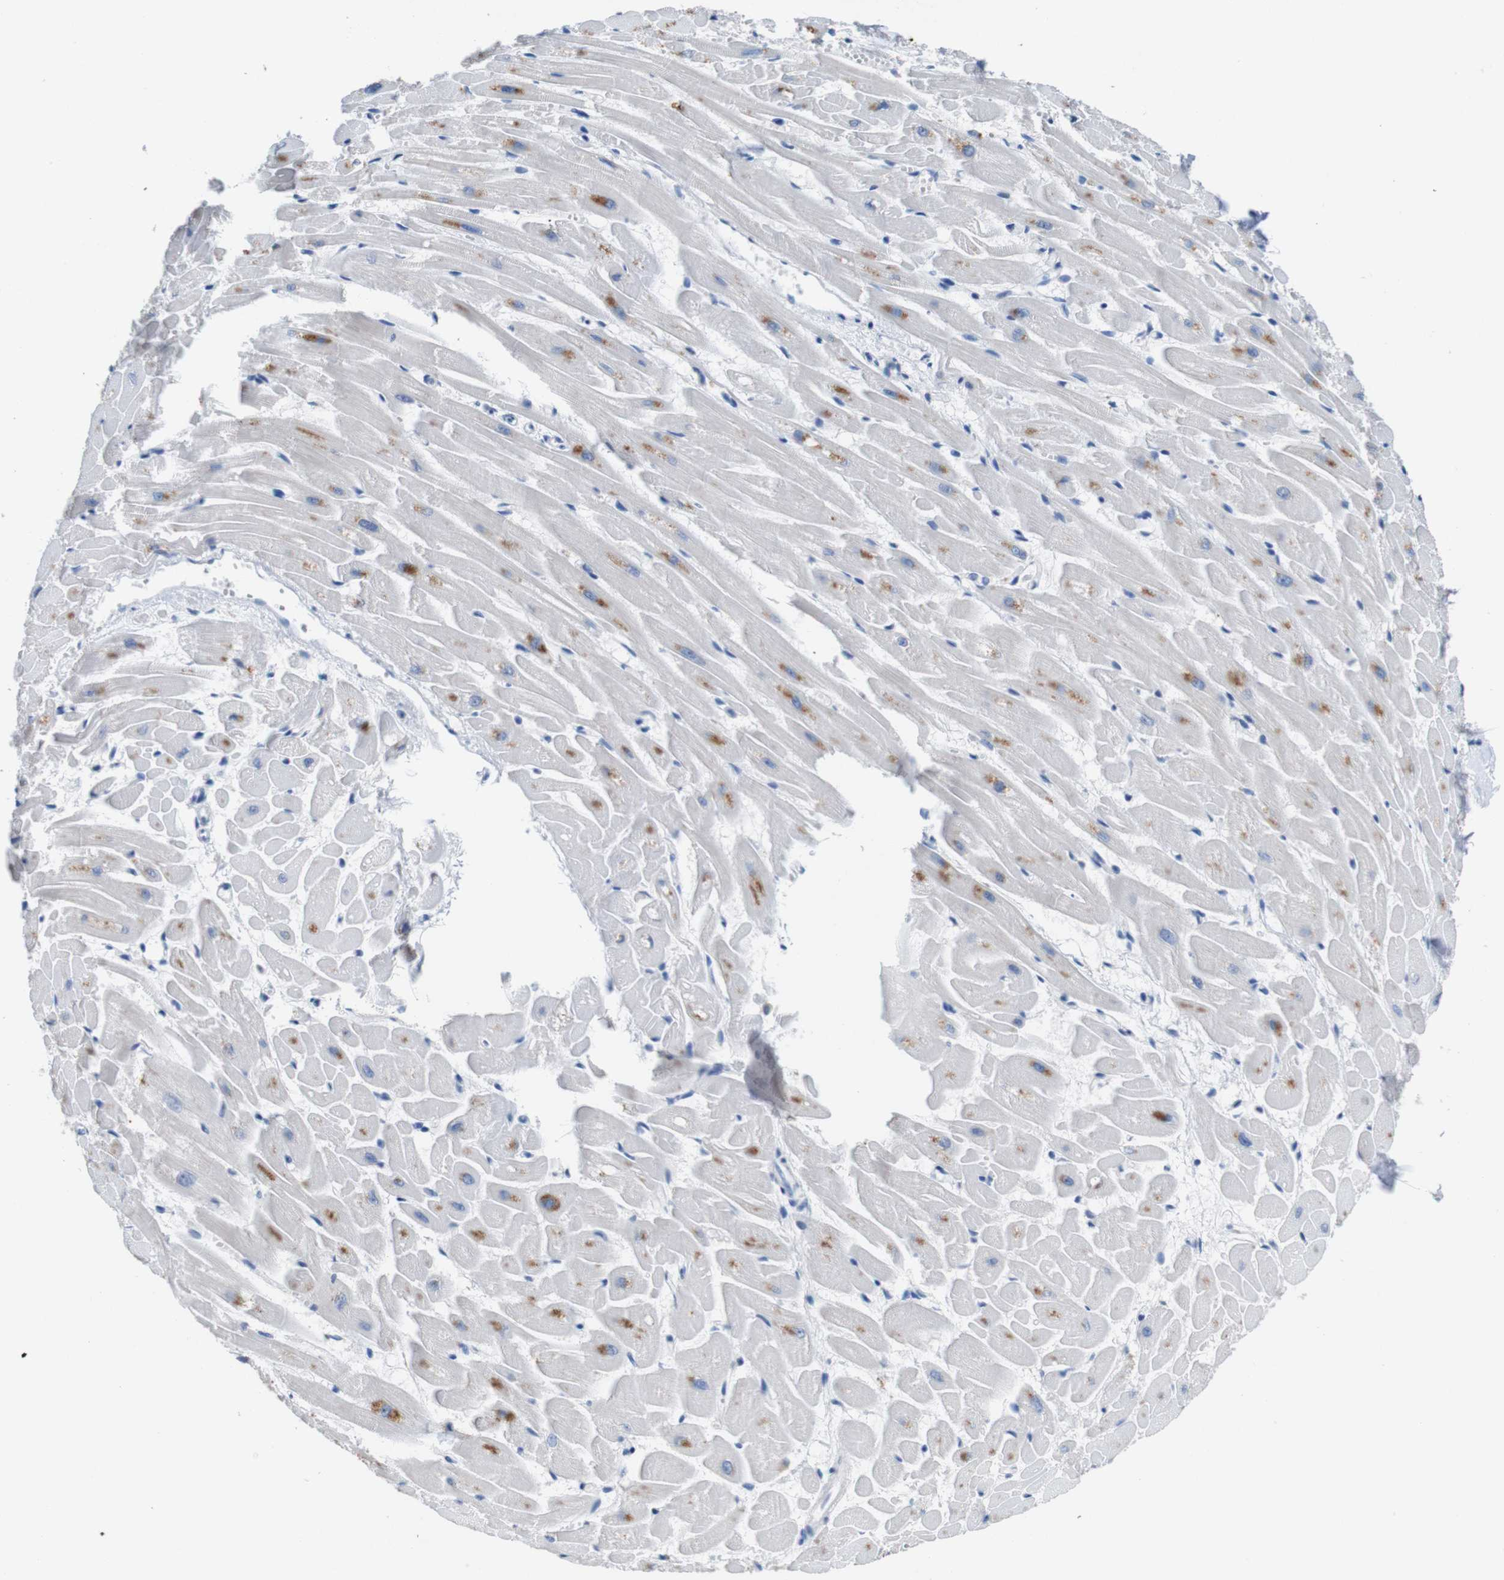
{"staining": {"intensity": "moderate", "quantity": "25%-75%", "location": "cytoplasmic/membranous"}, "tissue": "heart muscle", "cell_type": "Cardiomyocytes", "image_type": "normal", "snomed": [{"axis": "morphology", "description": "Normal tissue, NOS"}, {"axis": "topography", "description": "Heart"}], "caption": "Immunohistochemical staining of benign heart muscle demonstrates moderate cytoplasmic/membranous protein staining in about 25%-75% of cardiomyocytes.", "gene": "SLC2A8", "patient": {"sex": "female", "age": 19}}